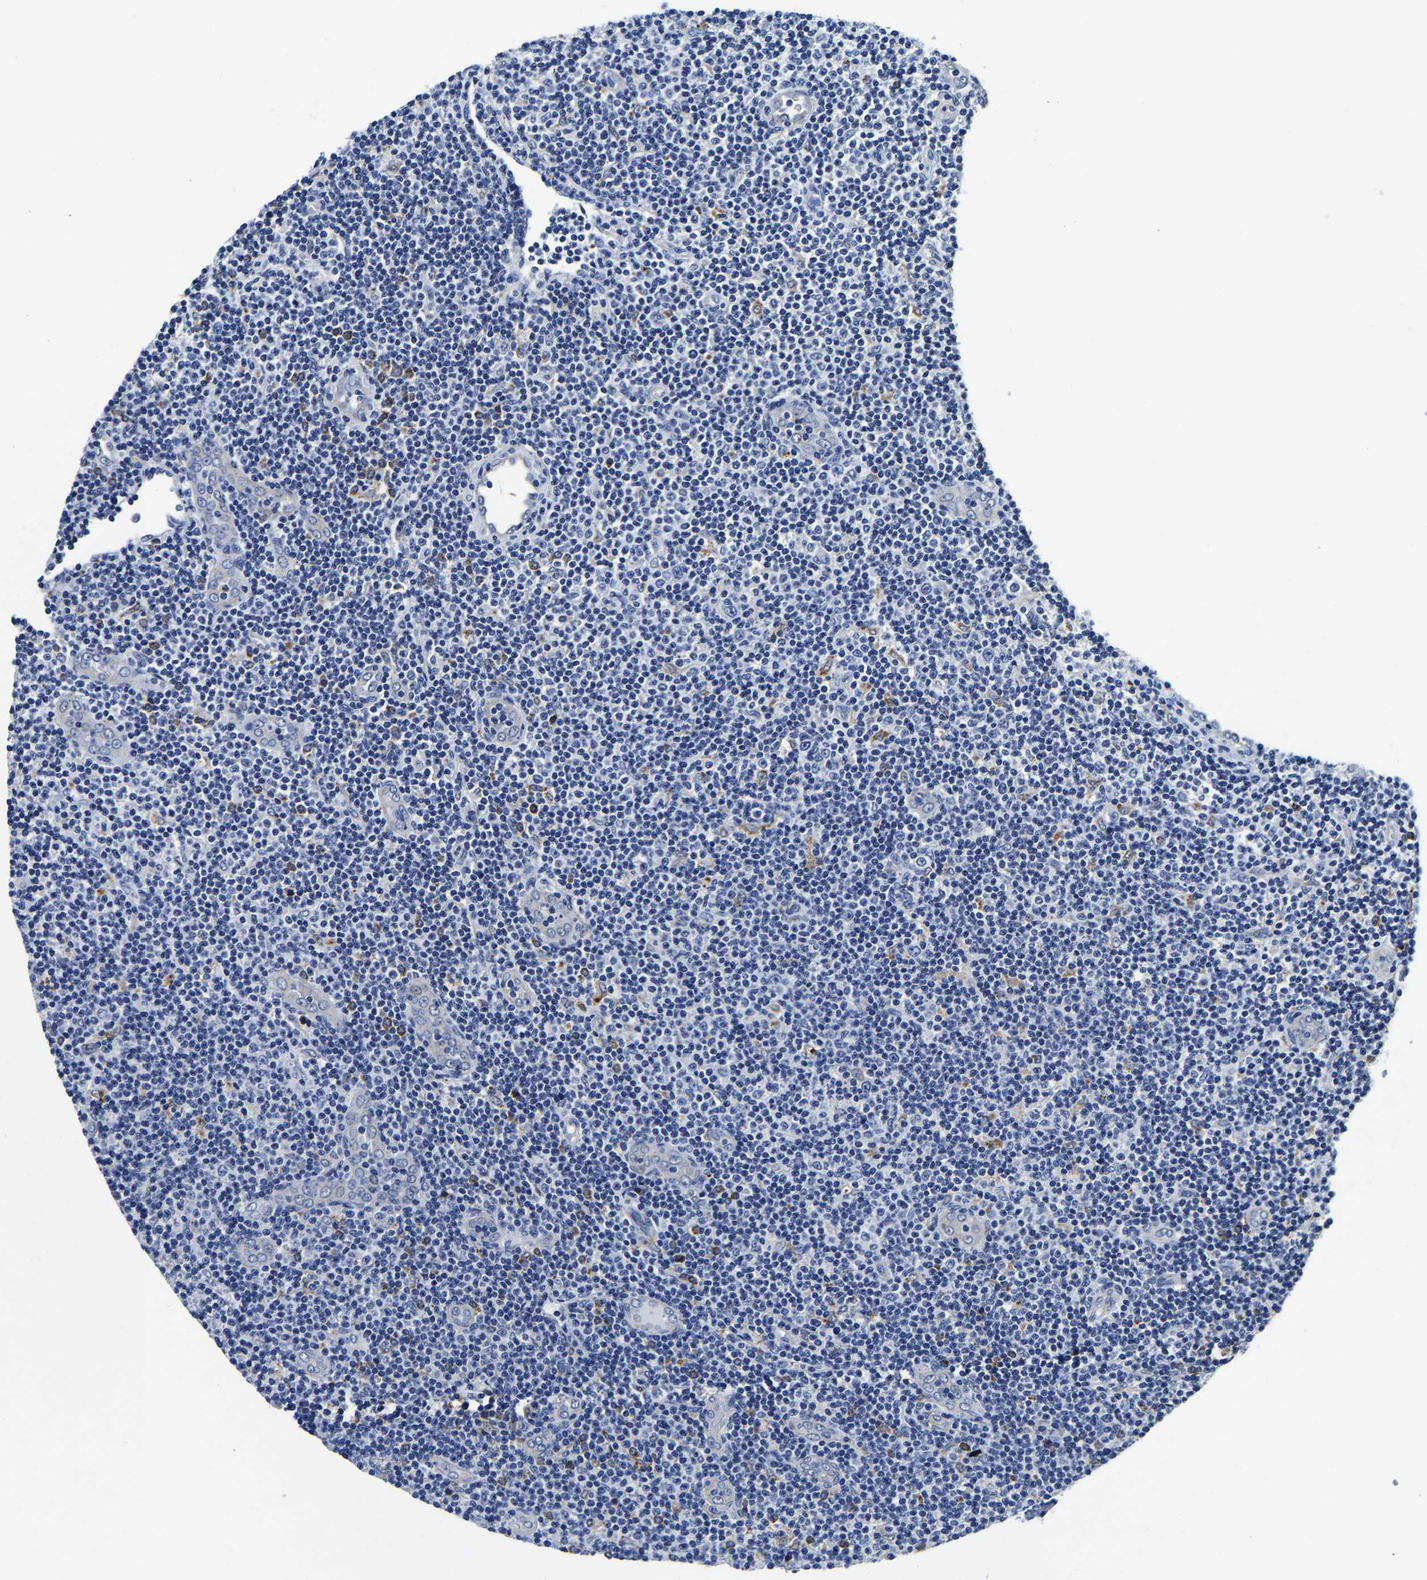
{"staining": {"intensity": "negative", "quantity": "none", "location": "none"}, "tissue": "lymphoma", "cell_type": "Tumor cells", "image_type": "cancer", "snomed": [{"axis": "morphology", "description": "Malignant lymphoma, non-Hodgkin's type, Low grade"}, {"axis": "topography", "description": "Lymph node"}], "caption": "Micrograph shows no protein staining in tumor cells of lymphoma tissue.", "gene": "GRN", "patient": {"sex": "male", "age": 83}}